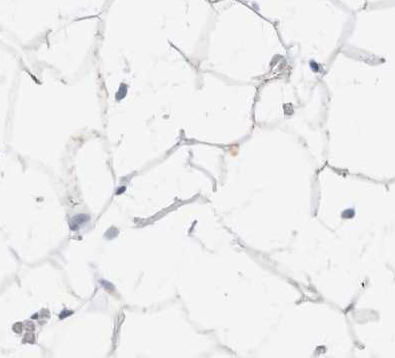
{"staining": {"intensity": "moderate", "quantity": "25%-75%", "location": "cytoplasmic/membranous"}, "tissue": "adipose tissue", "cell_type": "Adipocytes", "image_type": "normal", "snomed": [{"axis": "morphology", "description": "Normal tissue, NOS"}, {"axis": "morphology", "description": "Fibrosis, NOS"}, {"axis": "topography", "description": "Breast"}, {"axis": "topography", "description": "Adipose tissue"}], "caption": "This is a photomicrograph of immunohistochemistry (IHC) staining of normal adipose tissue, which shows moderate expression in the cytoplasmic/membranous of adipocytes.", "gene": "MUC15", "patient": {"sex": "female", "age": 39}}